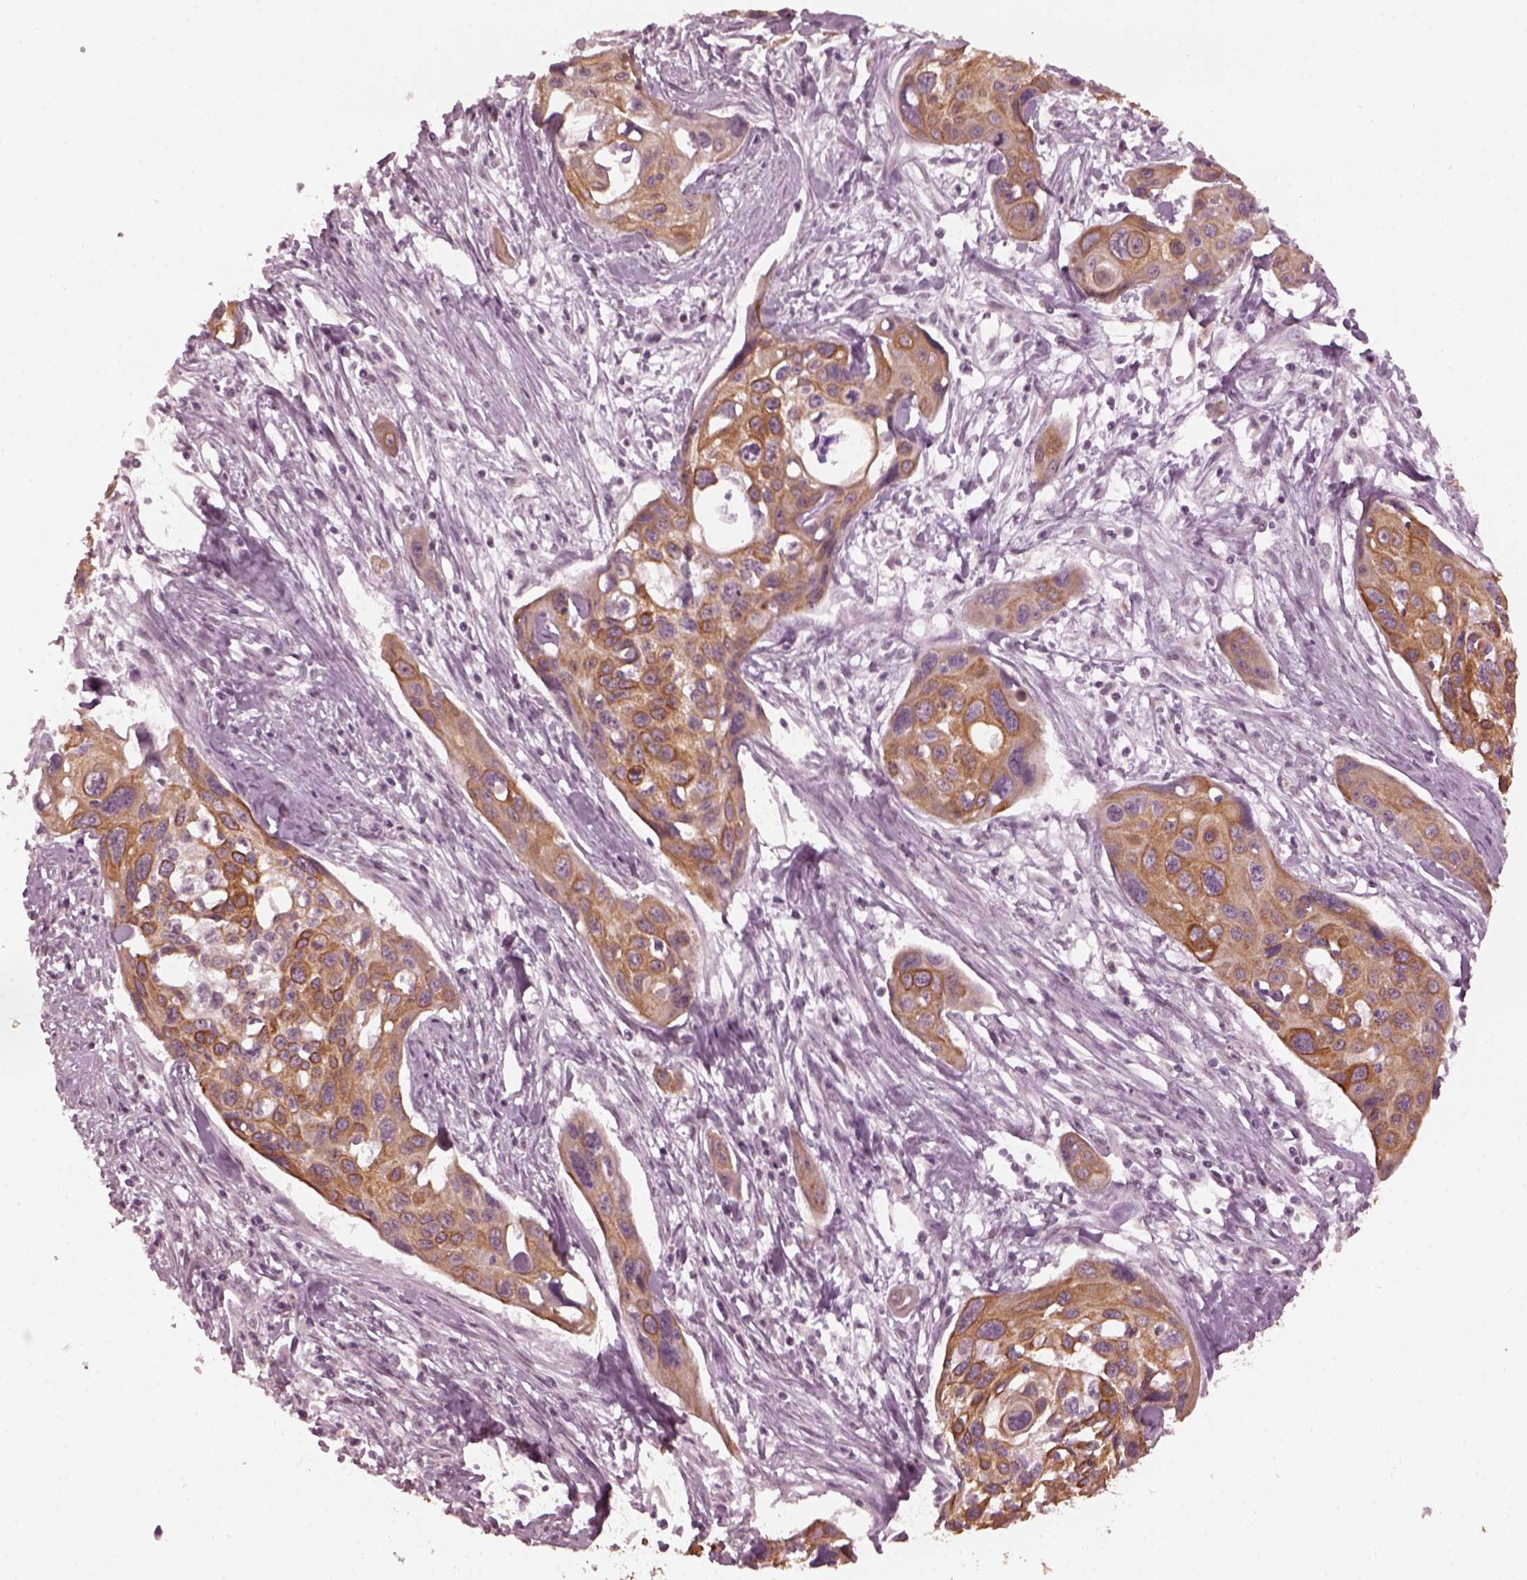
{"staining": {"intensity": "strong", "quantity": ">75%", "location": "cytoplasmic/membranous"}, "tissue": "cervical cancer", "cell_type": "Tumor cells", "image_type": "cancer", "snomed": [{"axis": "morphology", "description": "Squamous cell carcinoma, NOS"}, {"axis": "topography", "description": "Cervix"}], "caption": "This is an image of immunohistochemistry (IHC) staining of cervical squamous cell carcinoma, which shows strong staining in the cytoplasmic/membranous of tumor cells.", "gene": "KRT79", "patient": {"sex": "female", "age": 31}}